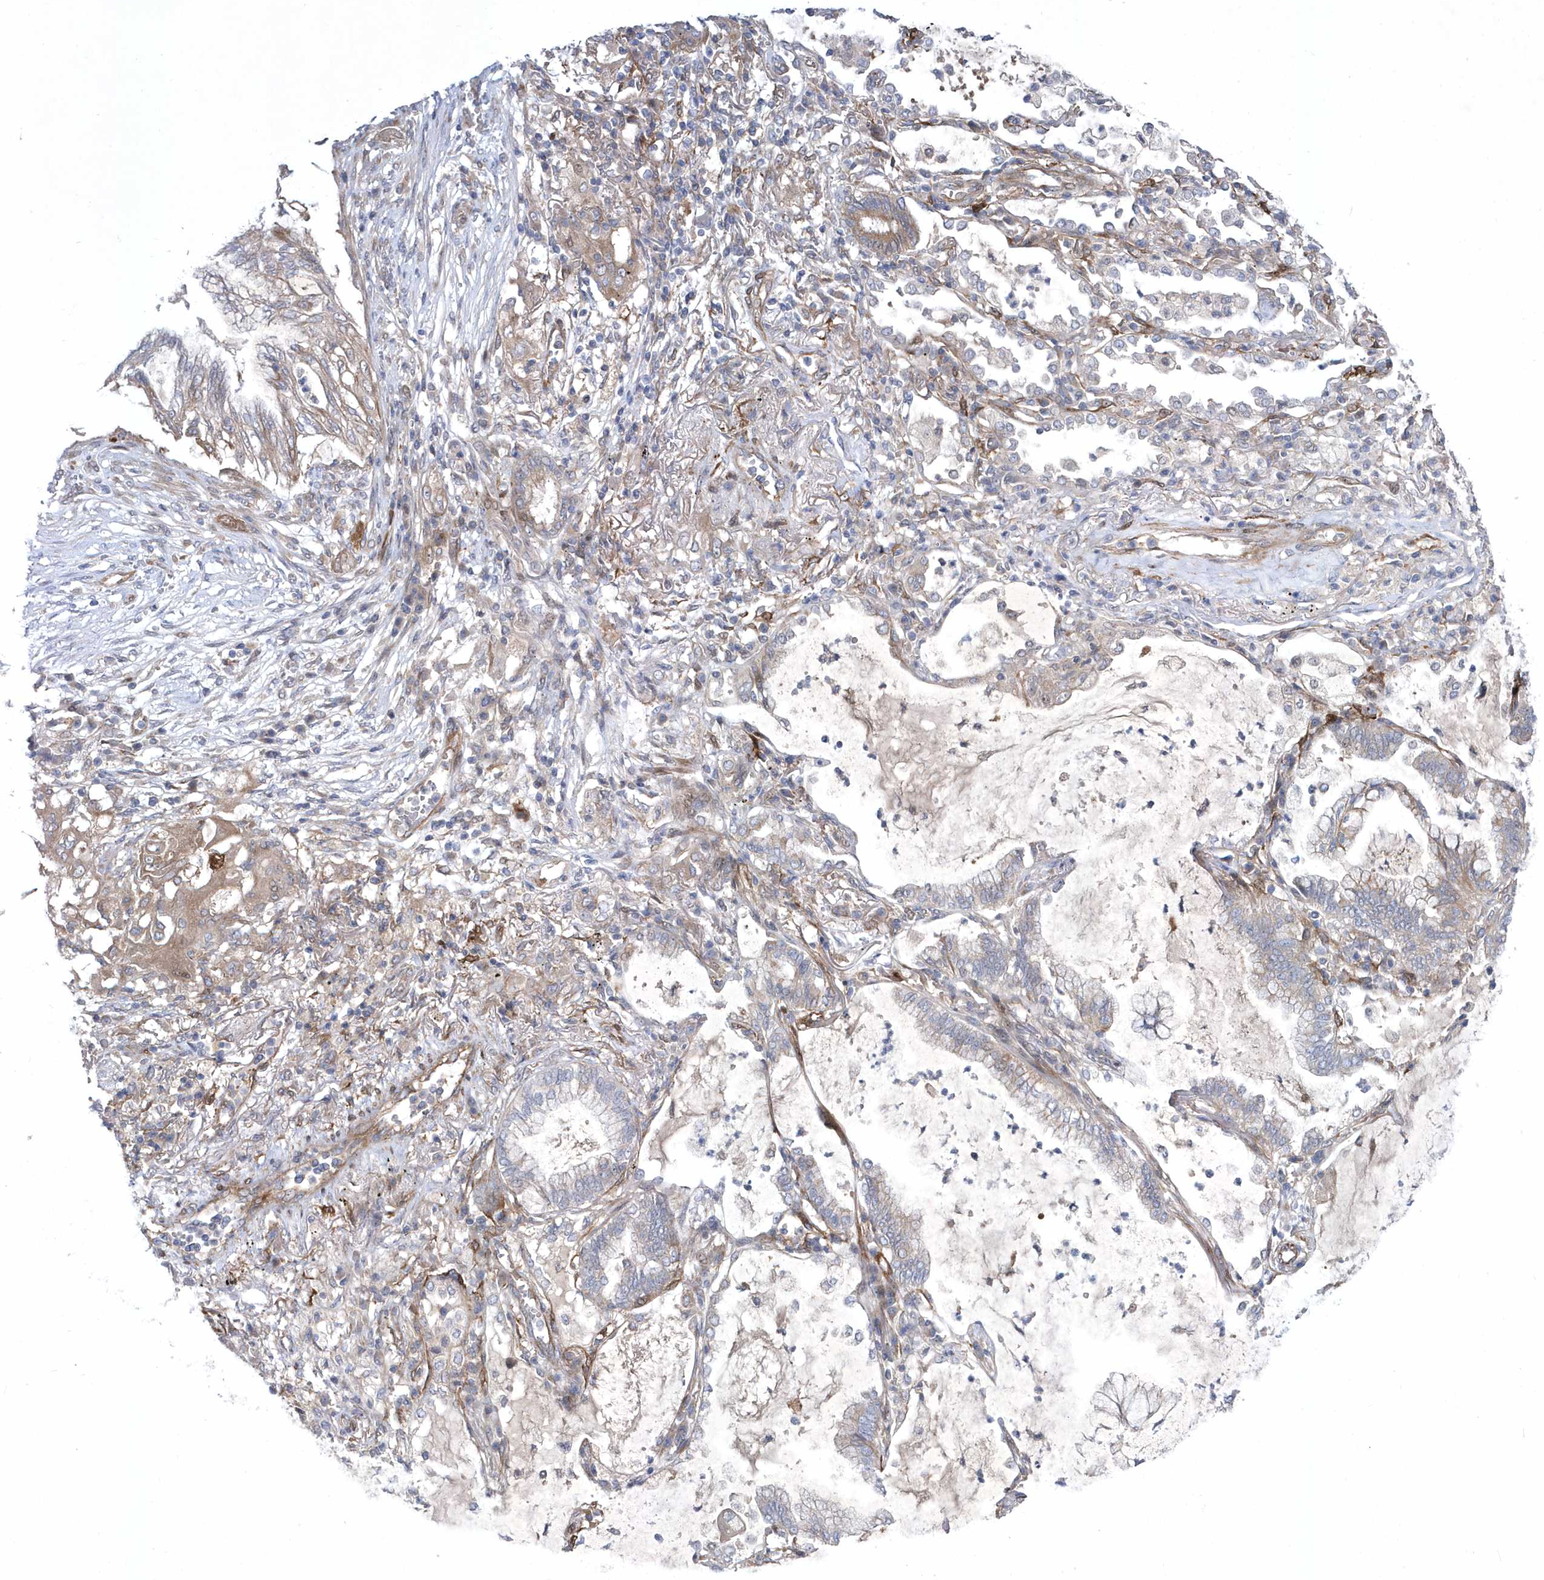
{"staining": {"intensity": "weak", "quantity": "<25%", "location": "cytoplasmic/membranous"}, "tissue": "lung cancer", "cell_type": "Tumor cells", "image_type": "cancer", "snomed": [{"axis": "morphology", "description": "Adenocarcinoma, NOS"}, {"axis": "topography", "description": "Lung"}], "caption": "Tumor cells are negative for brown protein staining in lung adenocarcinoma.", "gene": "DSPP", "patient": {"sex": "female", "age": 70}}